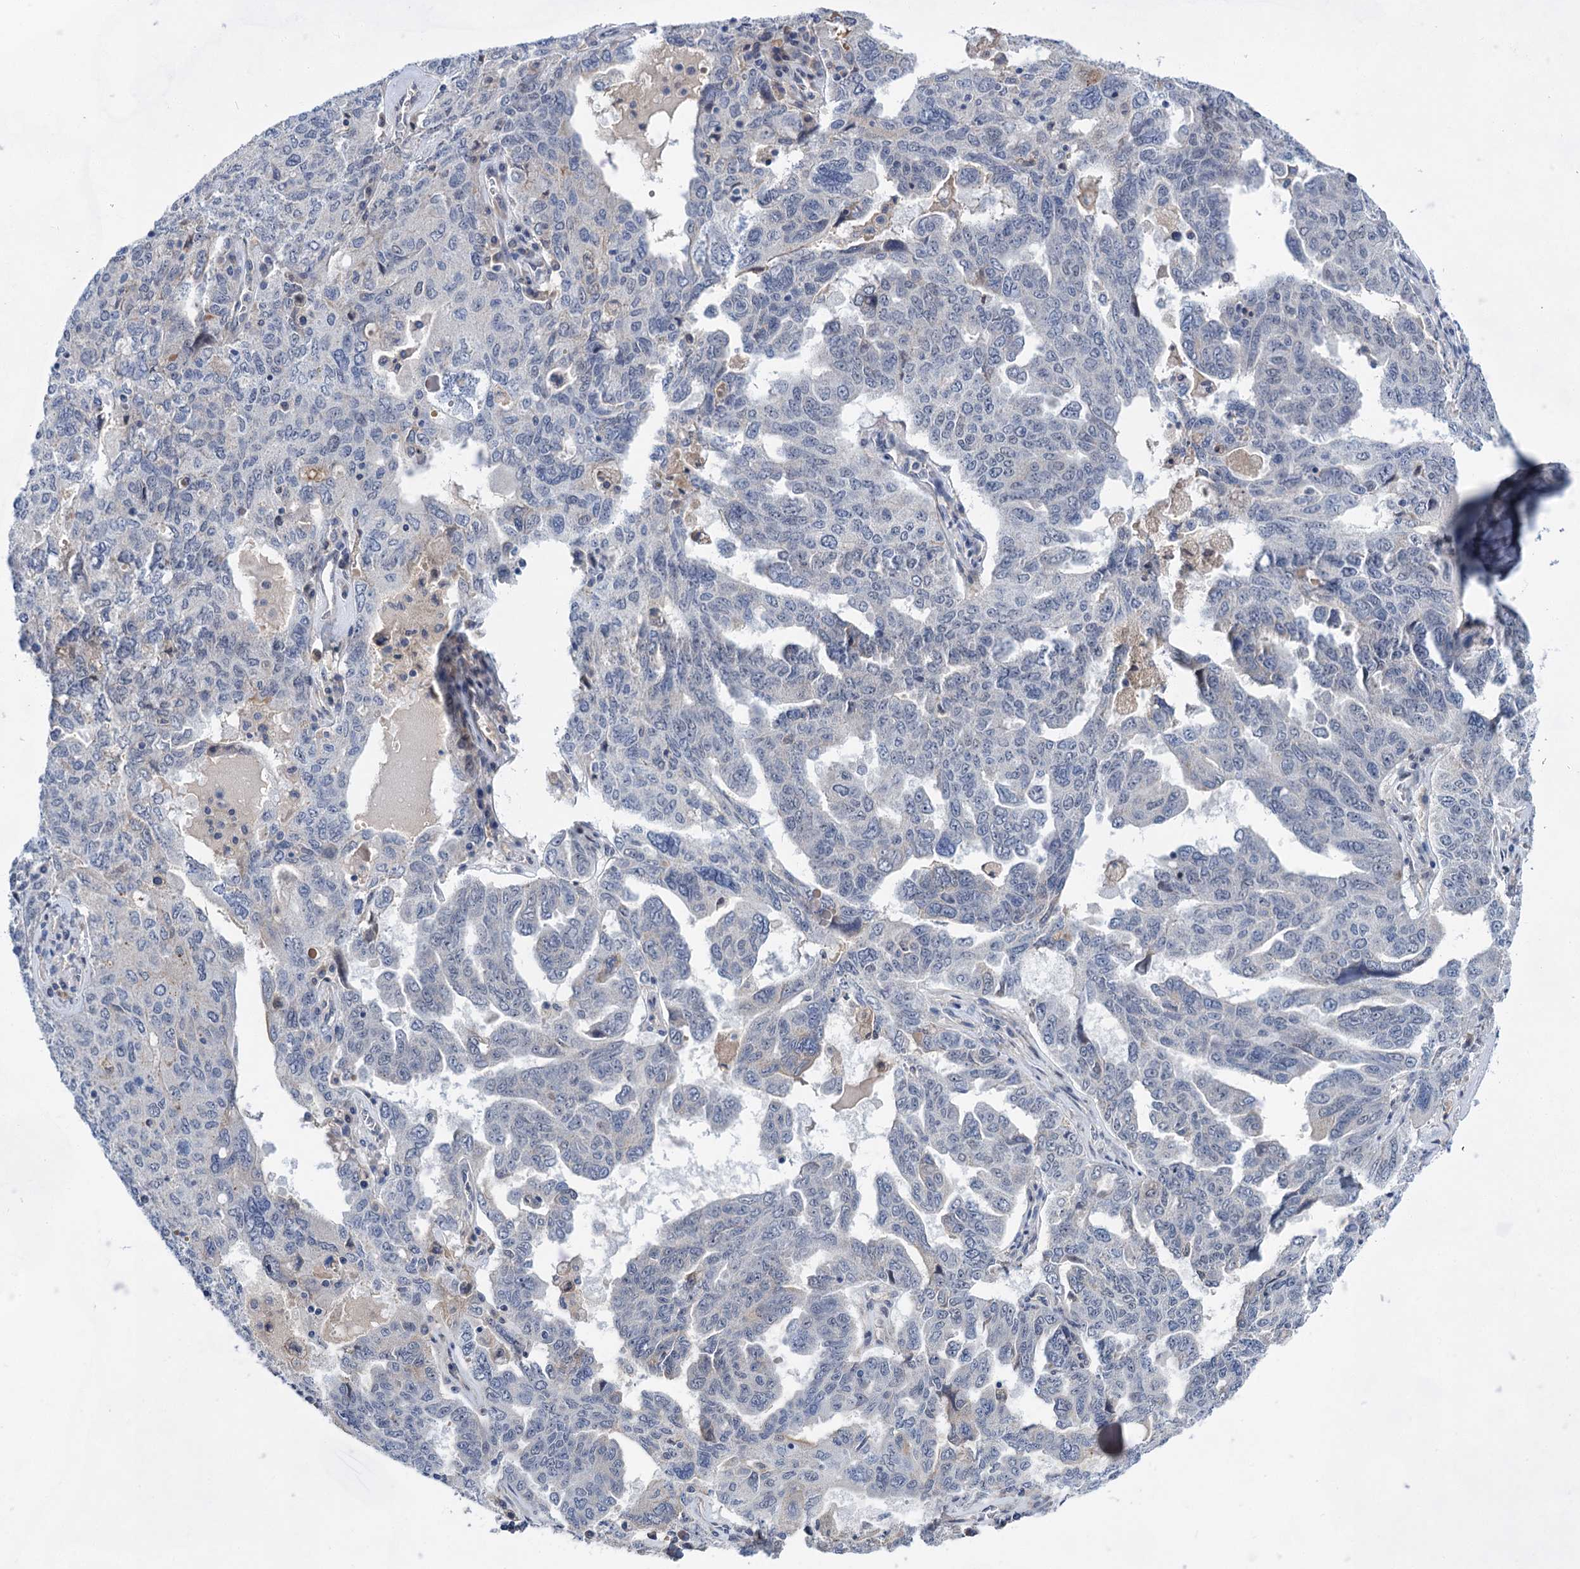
{"staining": {"intensity": "negative", "quantity": "none", "location": "none"}, "tissue": "ovarian cancer", "cell_type": "Tumor cells", "image_type": "cancer", "snomed": [{"axis": "morphology", "description": "Carcinoma, endometroid"}, {"axis": "topography", "description": "Ovary"}], "caption": "Protein analysis of ovarian cancer (endometroid carcinoma) exhibits no significant positivity in tumor cells. Nuclei are stained in blue.", "gene": "MORN3", "patient": {"sex": "female", "age": 62}}